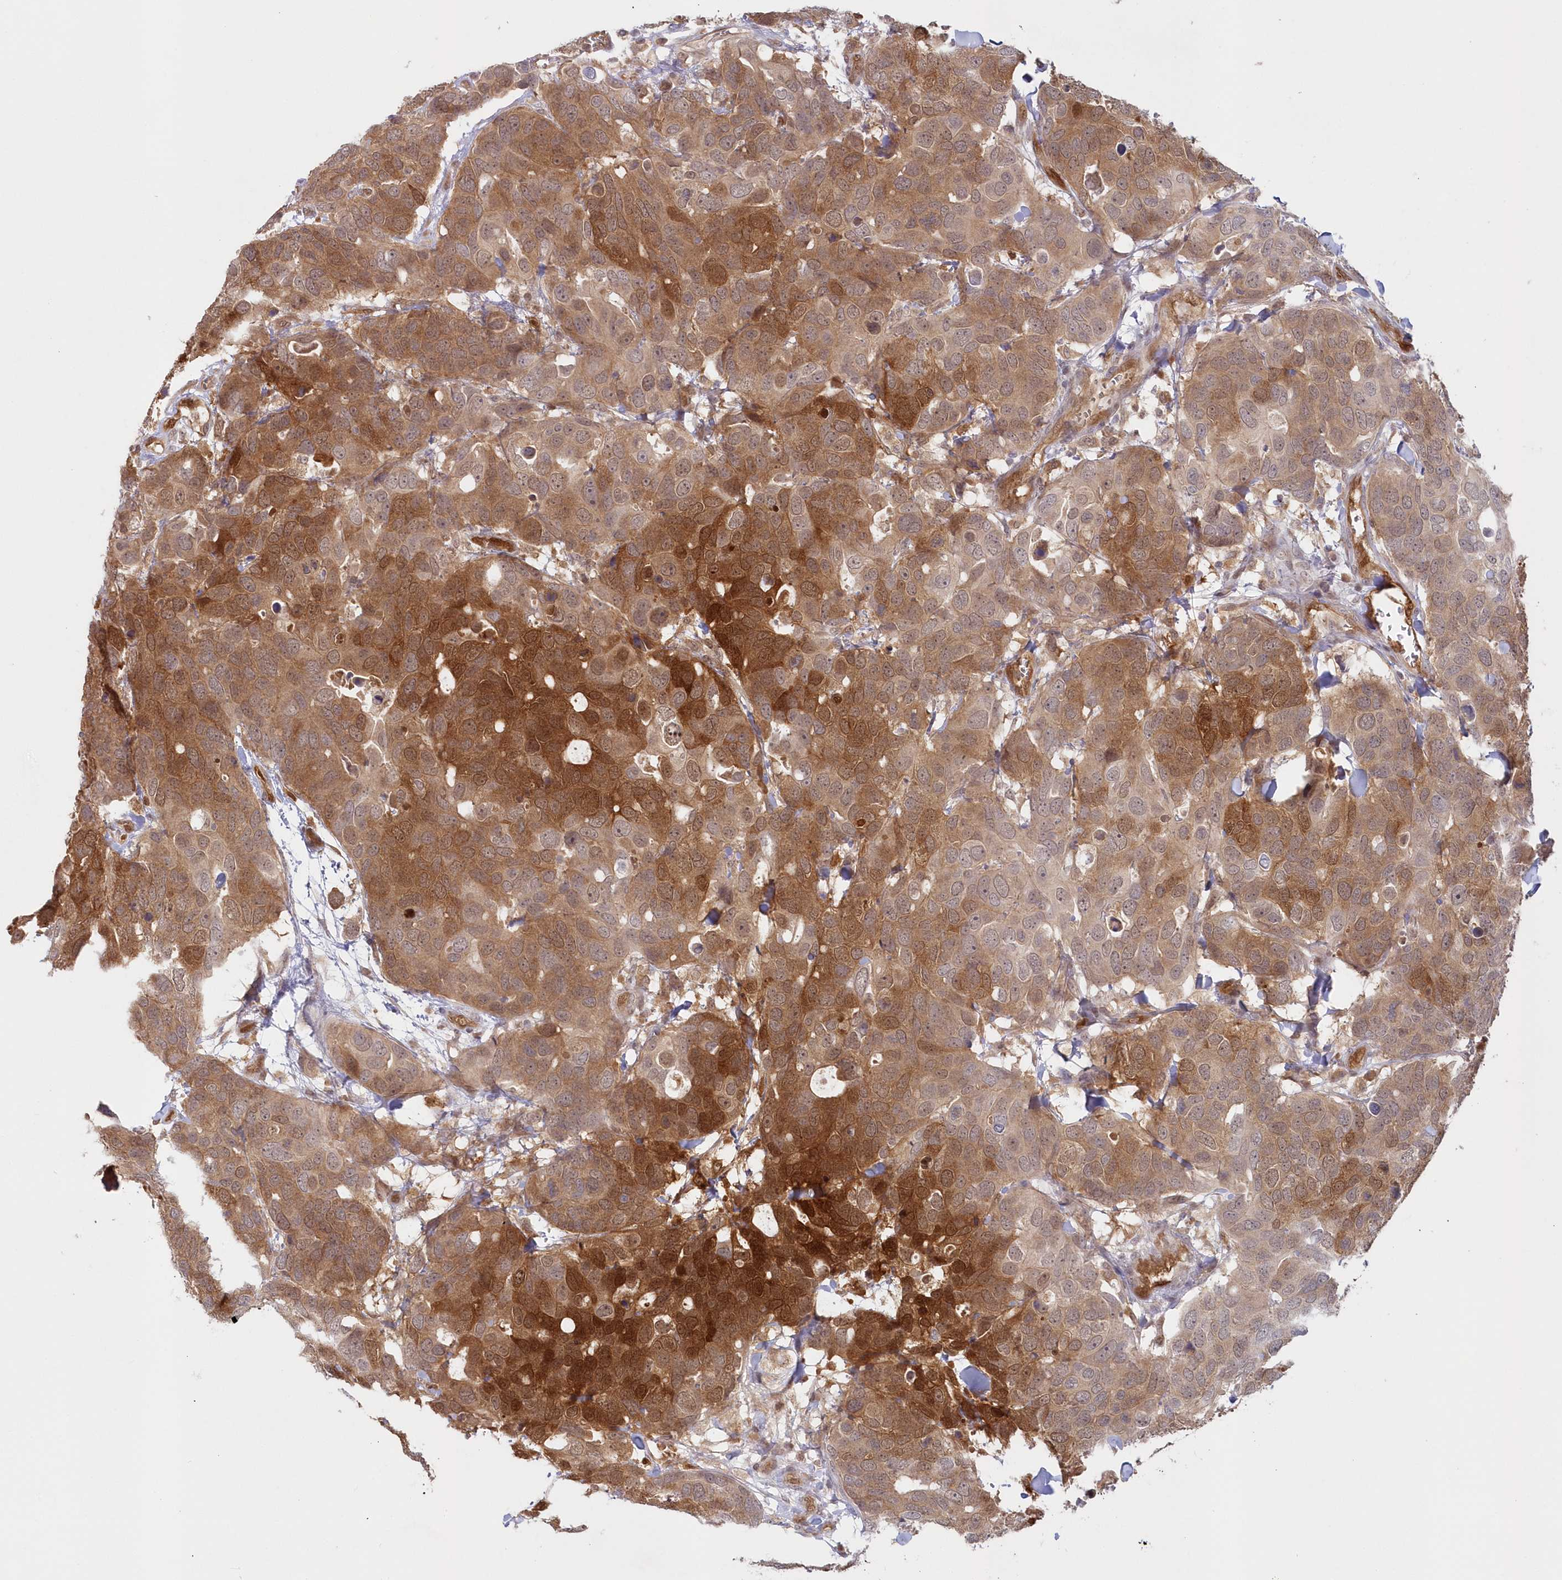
{"staining": {"intensity": "moderate", "quantity": ">75%", "location": "cytoplasmic/membranous,nuclear"}, "tissue": "breast cancer", "cell_type": "Tumor cells", "image_type": "cancer", "snomed": [{"axis": "morphology", "description": "Duct carcinoma"}, {"axis": "topography", "description": "Breast"}], "caption": "Breast cancer stained with a protein marker reveals moderate staining in tumor cells.", "gene": "GBE1", "patient": {"sex": "female", "age": 83}}